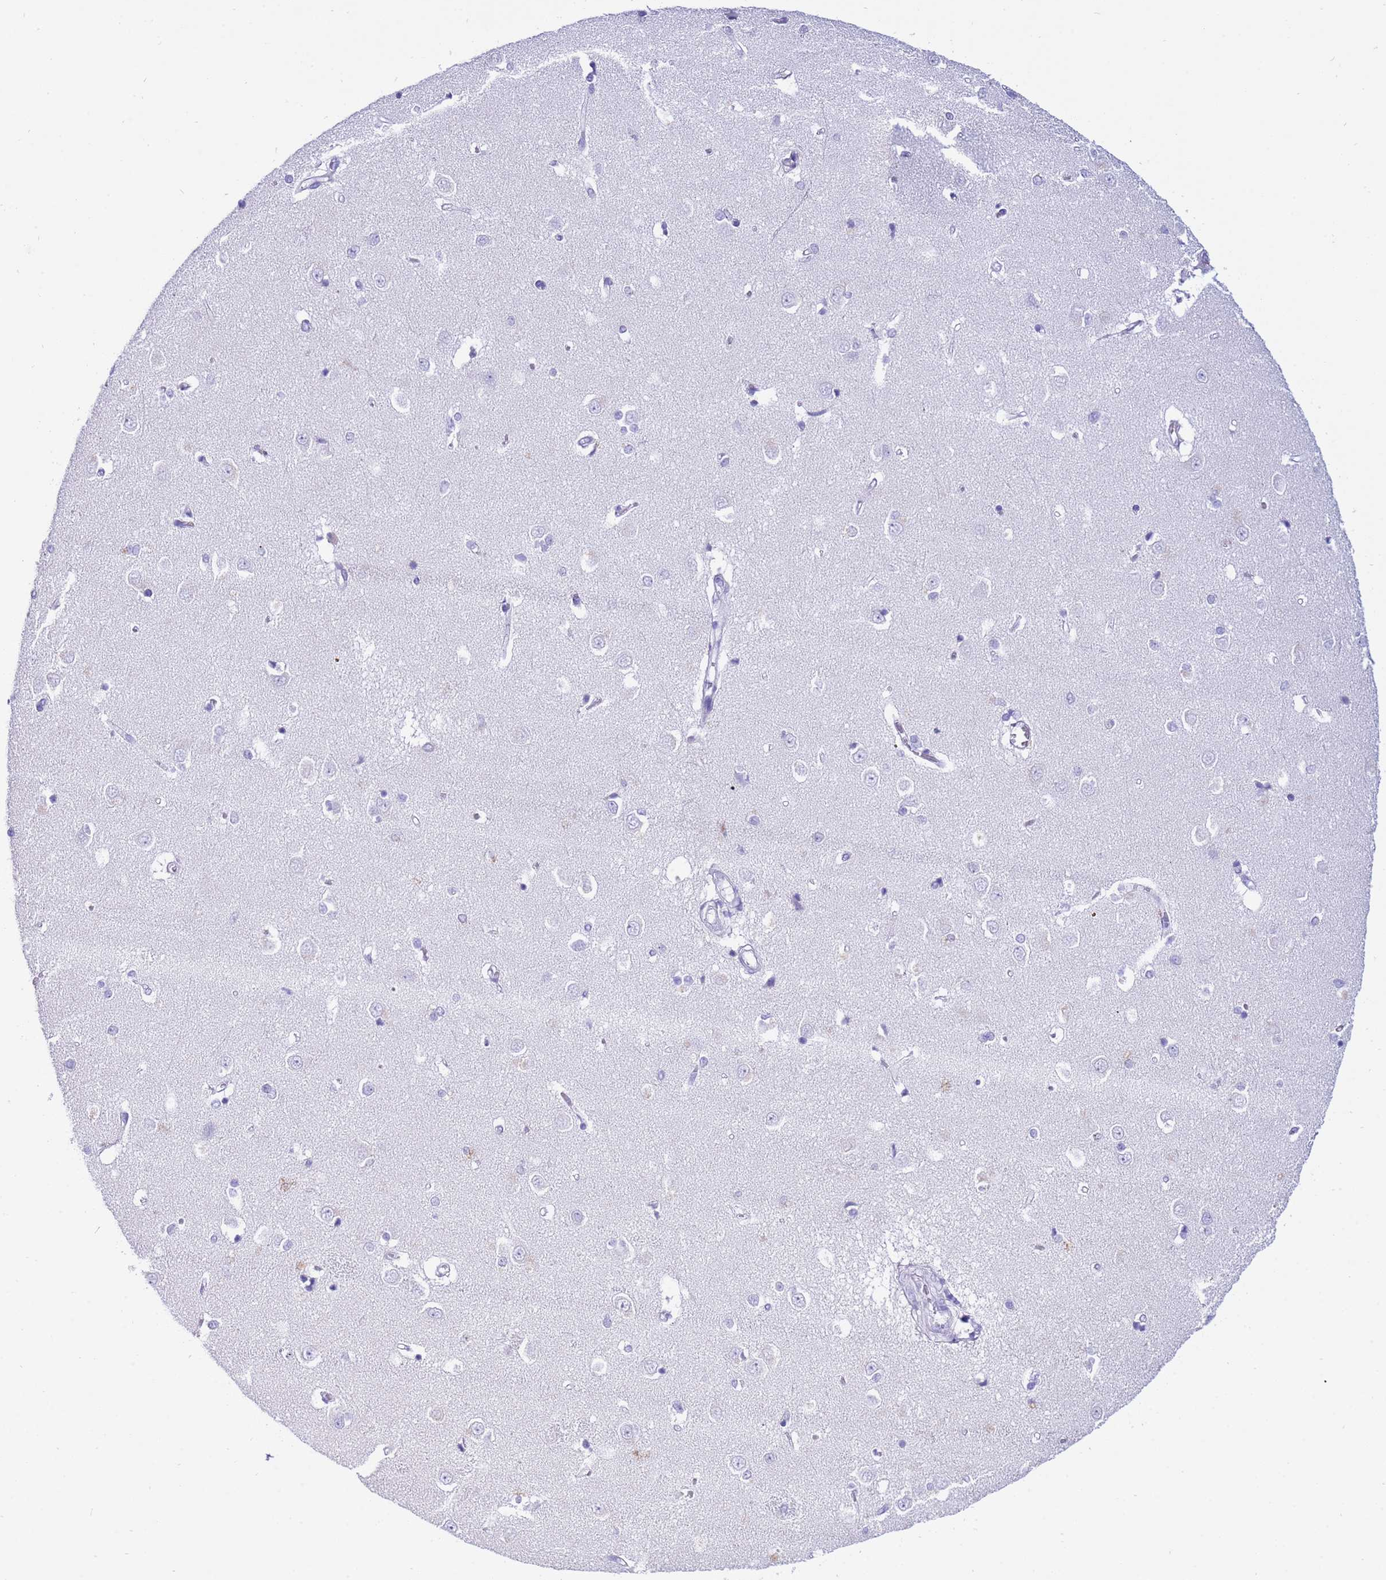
{"staining": {"intensity": "negative", "quantity": "none", "location": "none"}, "tissue": "caudate", "cell_type": "Glial cells", "image_type": "normal", "snomed": [{"axis": "morphology", "description": "Normal tissue, NOS"}, {"axis": "topography", "description": "Lateral ventricle wall"}], "caption": "Caudate stained for a protein using immunohistochemistry demonstrates no staining glial cells.", "gene": "CPB1", "patient": {"sex": "male", "age": 37}}